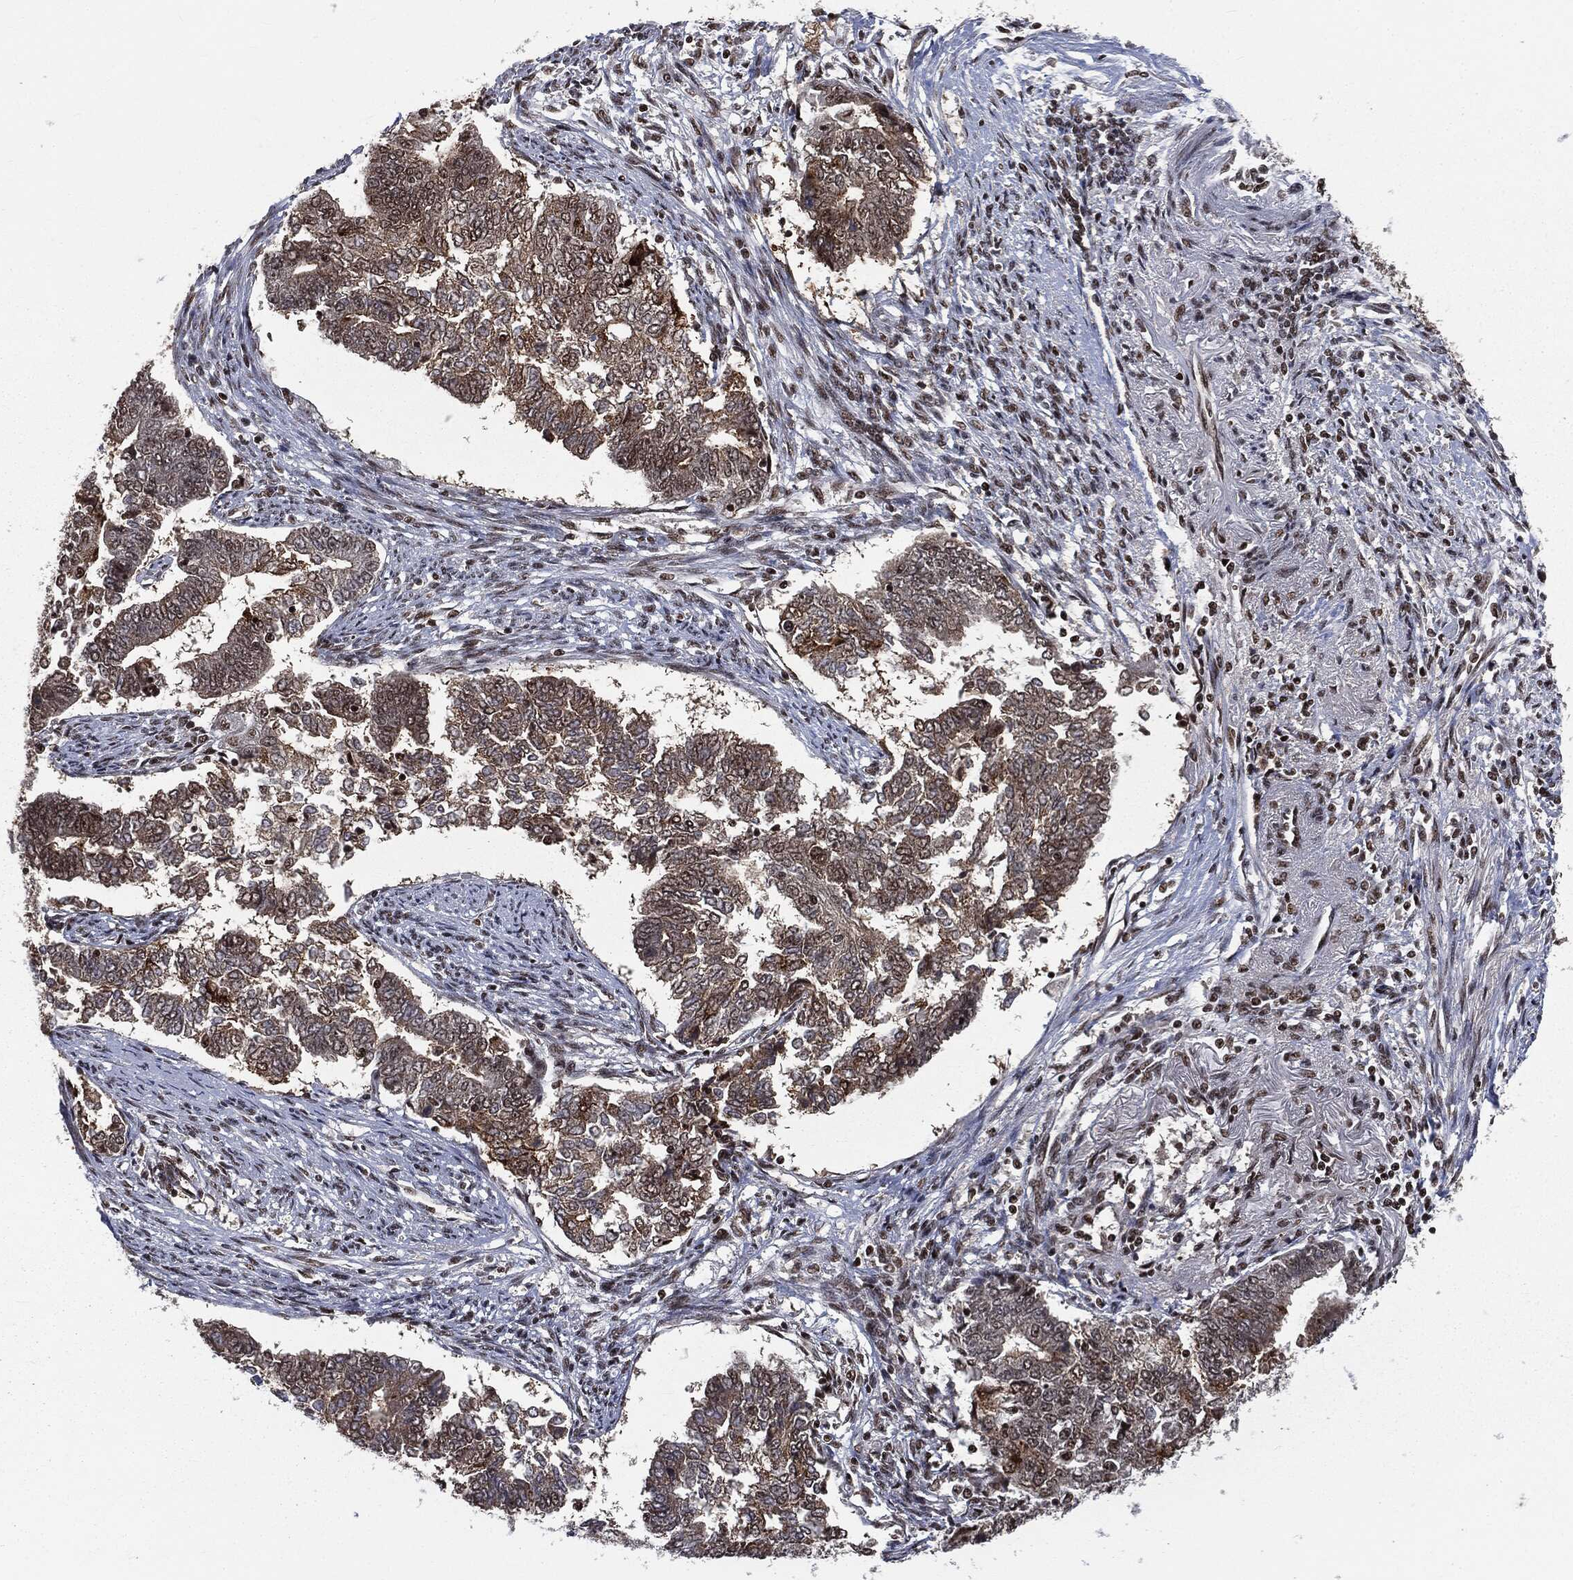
{"staining": {"intensity": "moderate", "quantity": ">75%", "location": "nuclear"}, "tissue": "endometrial cancer", "cell_type": "Tumor cells", "image_type": "cancer", "snomed": [{"axis": "morphology", "description": "Adenocarcinoma, NOS"}, {"axis": "topography", "description": "Endometrium"}], "caption": "Endometrial cancer was stained to show a protein in brown. There is medium levels of moderate nuclear positivity in about >75% of tumor cells.", "gene": "DPH2", "patient": {"sex": "female", "age": 65}}